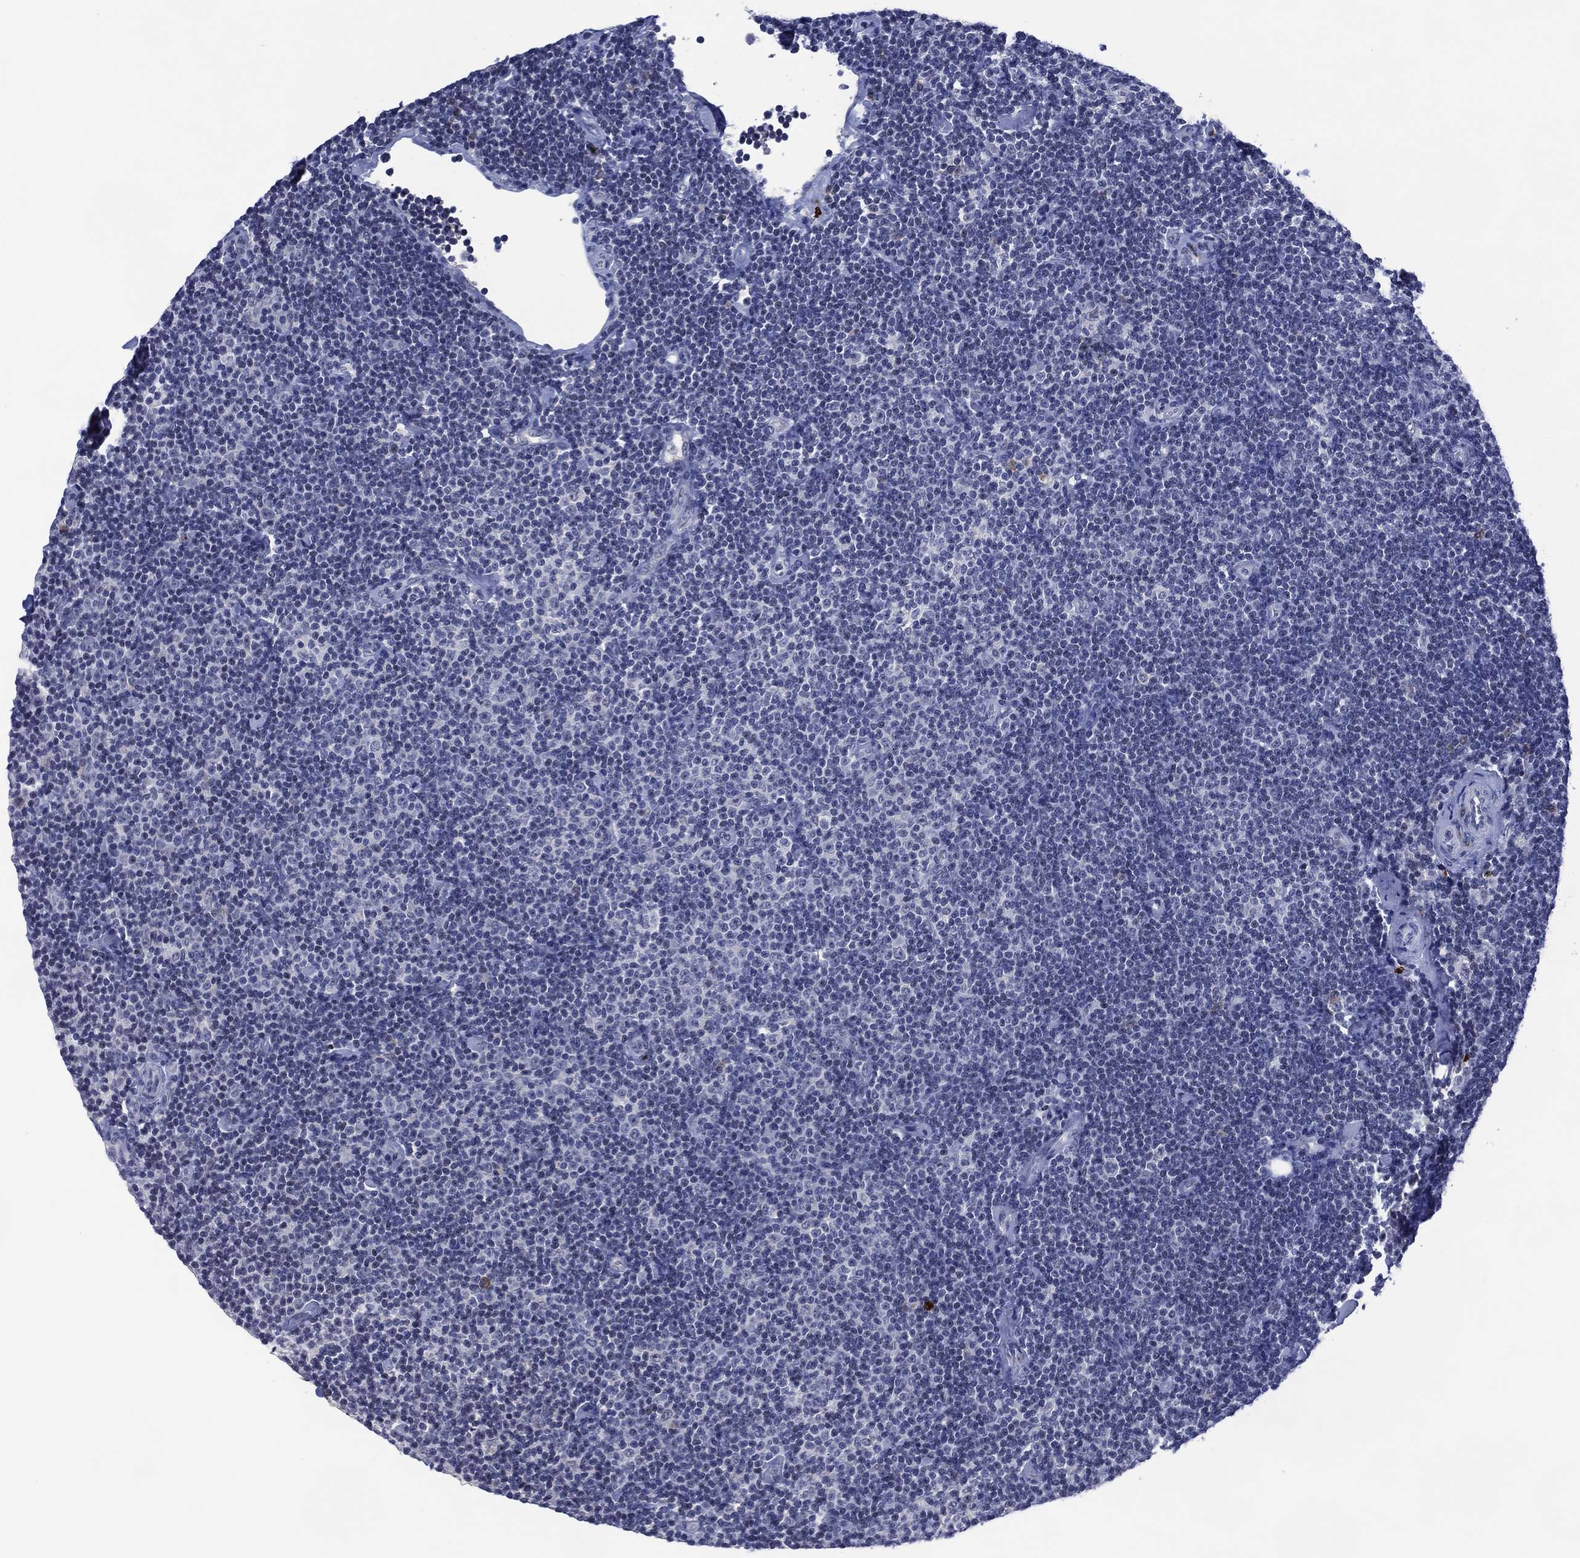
{"staining": {"intensity": "negative", "quantity": "none", "location": "none"}, "tissue": "lymphoma", "cell_type": "Tumor cells", "image_type": "cancer", "snomed": [{"axis": "morphology", "description": "Malignant lymphoma, non-Hodgkin's type, Low grade"}, {"axis": "topography", "description": "Lymph node"}], "caption": "There is no significant expression in tumor cells of malignant lymphoma, non-Hodgkin's type (low-grade).", "gene": "USP26", "patient": {"sex": "male", "age": 81}}